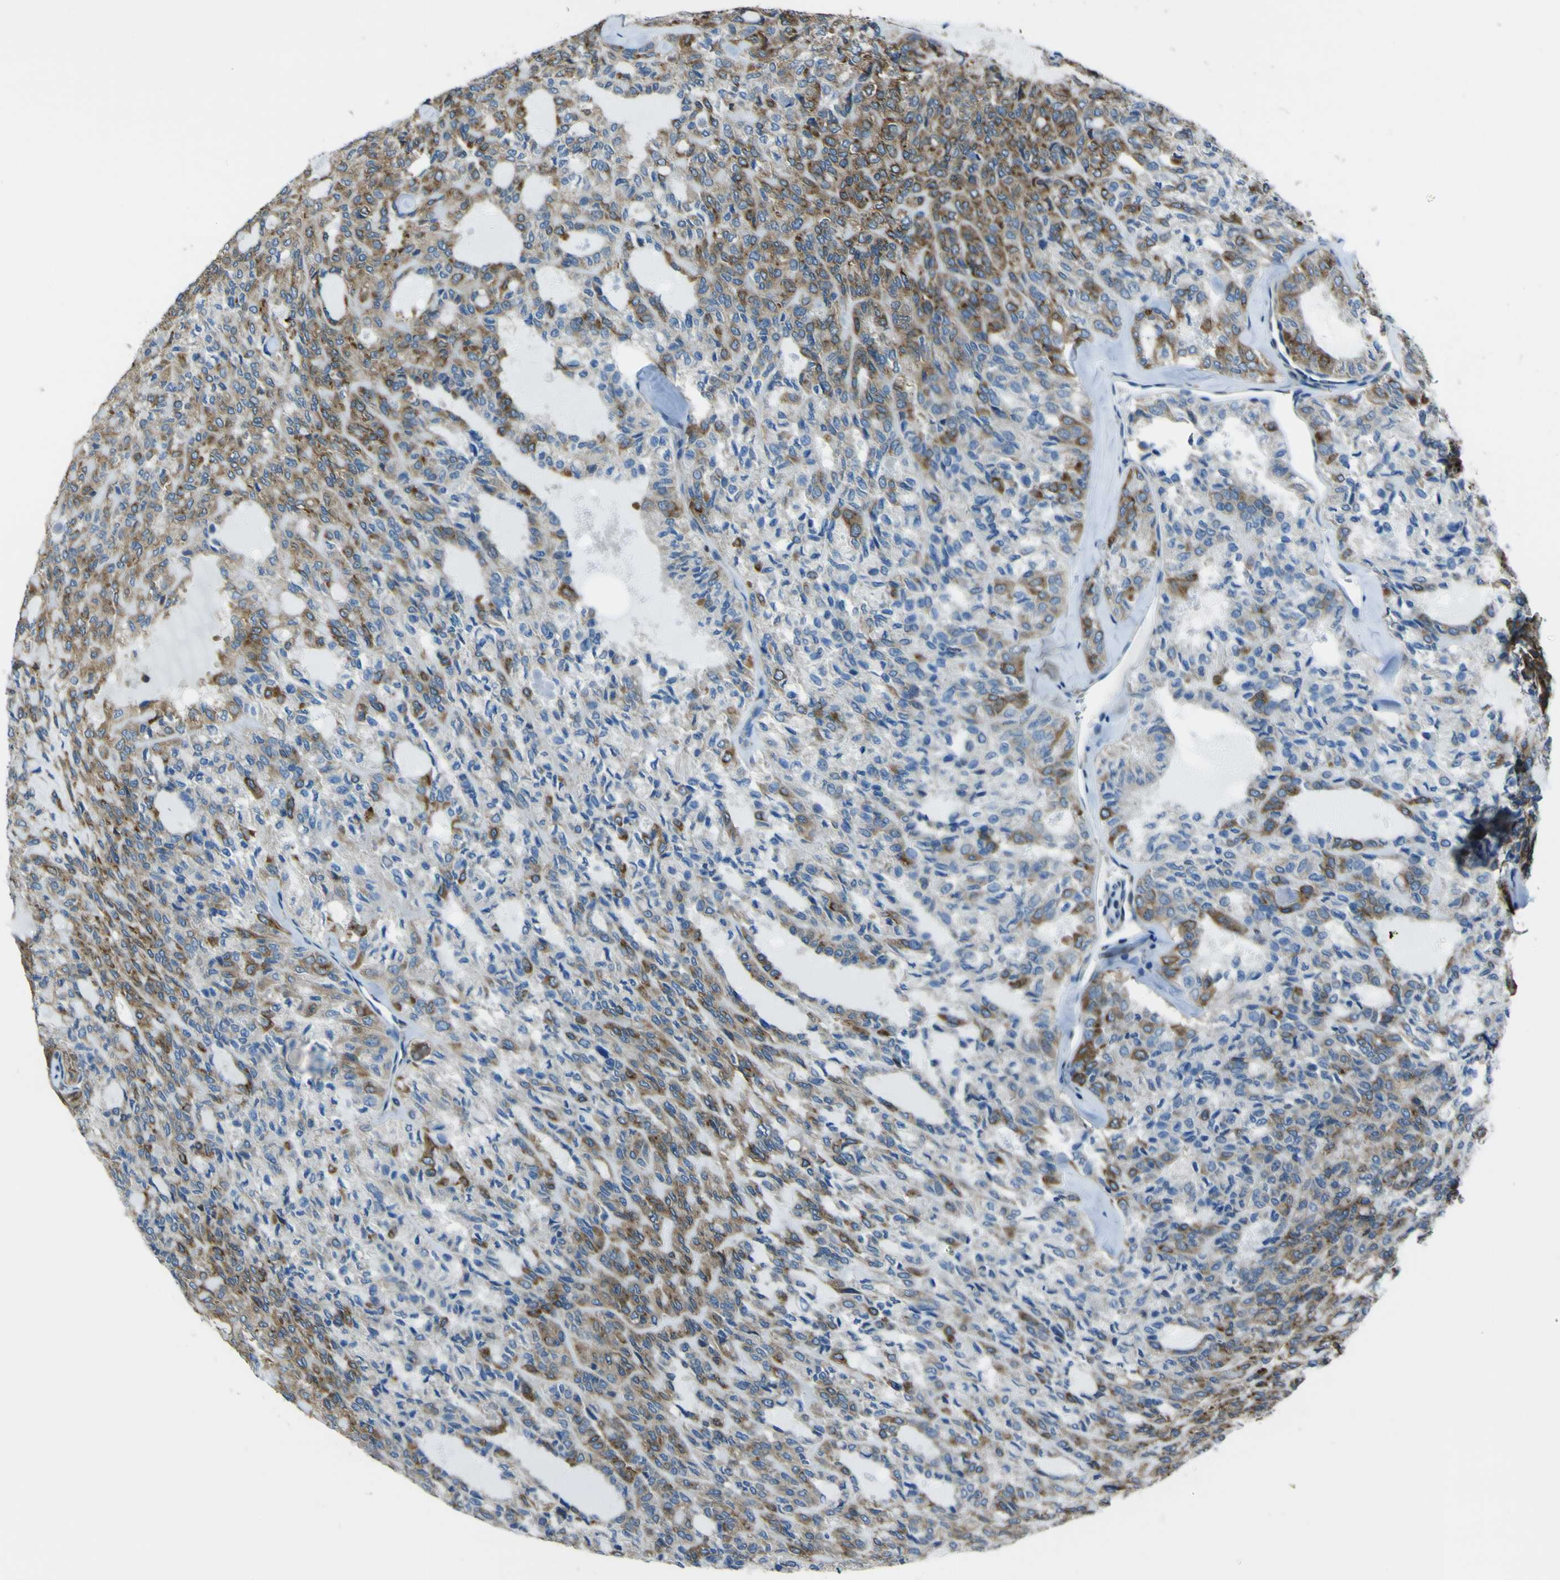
{"staining": {"intensity": "strong", "quantity": "25%-75%", "location": "cytoplasmic/membranous"}, "tissue": "thyroid cancer", "cell_type": "Tumor cells", "image_type": "cancer", "snomed": [{"axis": "morphology", "description": "Follicular adenoma carcinoma, NOS"}, {"axis": "topography", "description": "Thyroid gland"}], "caption": "Immunohistochemical staining of thyroid cancer (follicular adenoma carcinoma) demonstrates high levels of strong cytoplasmic/membranous protein expression in approximately 25%-75% of tumor cells.", "gene": "STIM1", "patient": {"sex": "male", "age": 75}}